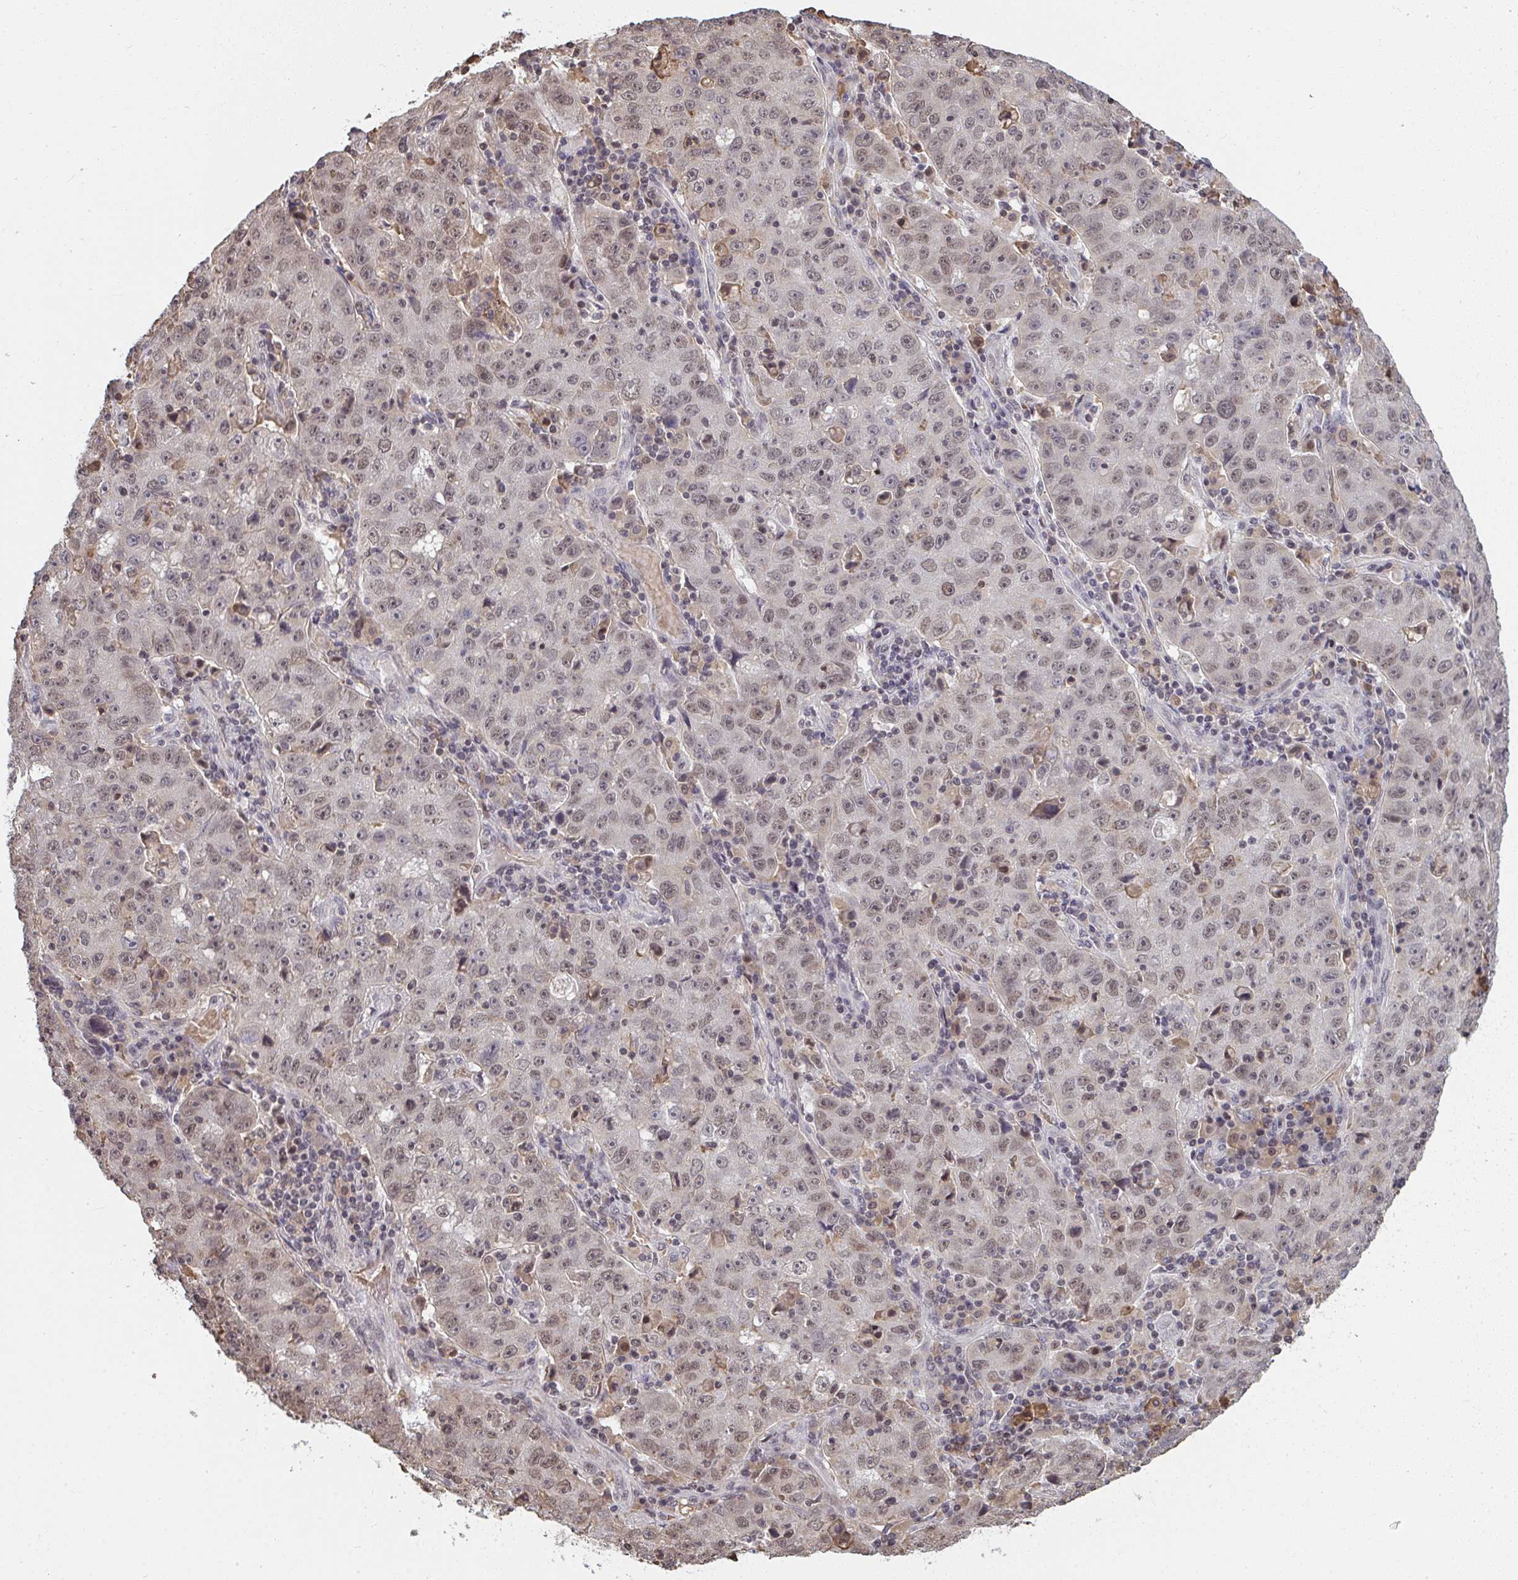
{"staining": {"intensity": "weak", "quantity": "25%-75%", "location": "nuclear"}, "tissue": "lung cancer", "cell_type": "Tumor cells", "image_type": "cancer", "snomed": [{"axis": "morphology", "description": "Normal morphology"}, {"axis": "morphology", "description": "Adenocarcinoma, NOS"}, {"axis": "topography", "description": "Lymph node"}, {"axis": "topography", "description": "Lung"}], "caption": "Protein expression analysis of human lung cancer (adenocarcinoma) reveals weak nuclear expression in about 25%-75% of tumor cells.", "gene": "SAP30", "patient": {"sex": "female", "age": 57}}